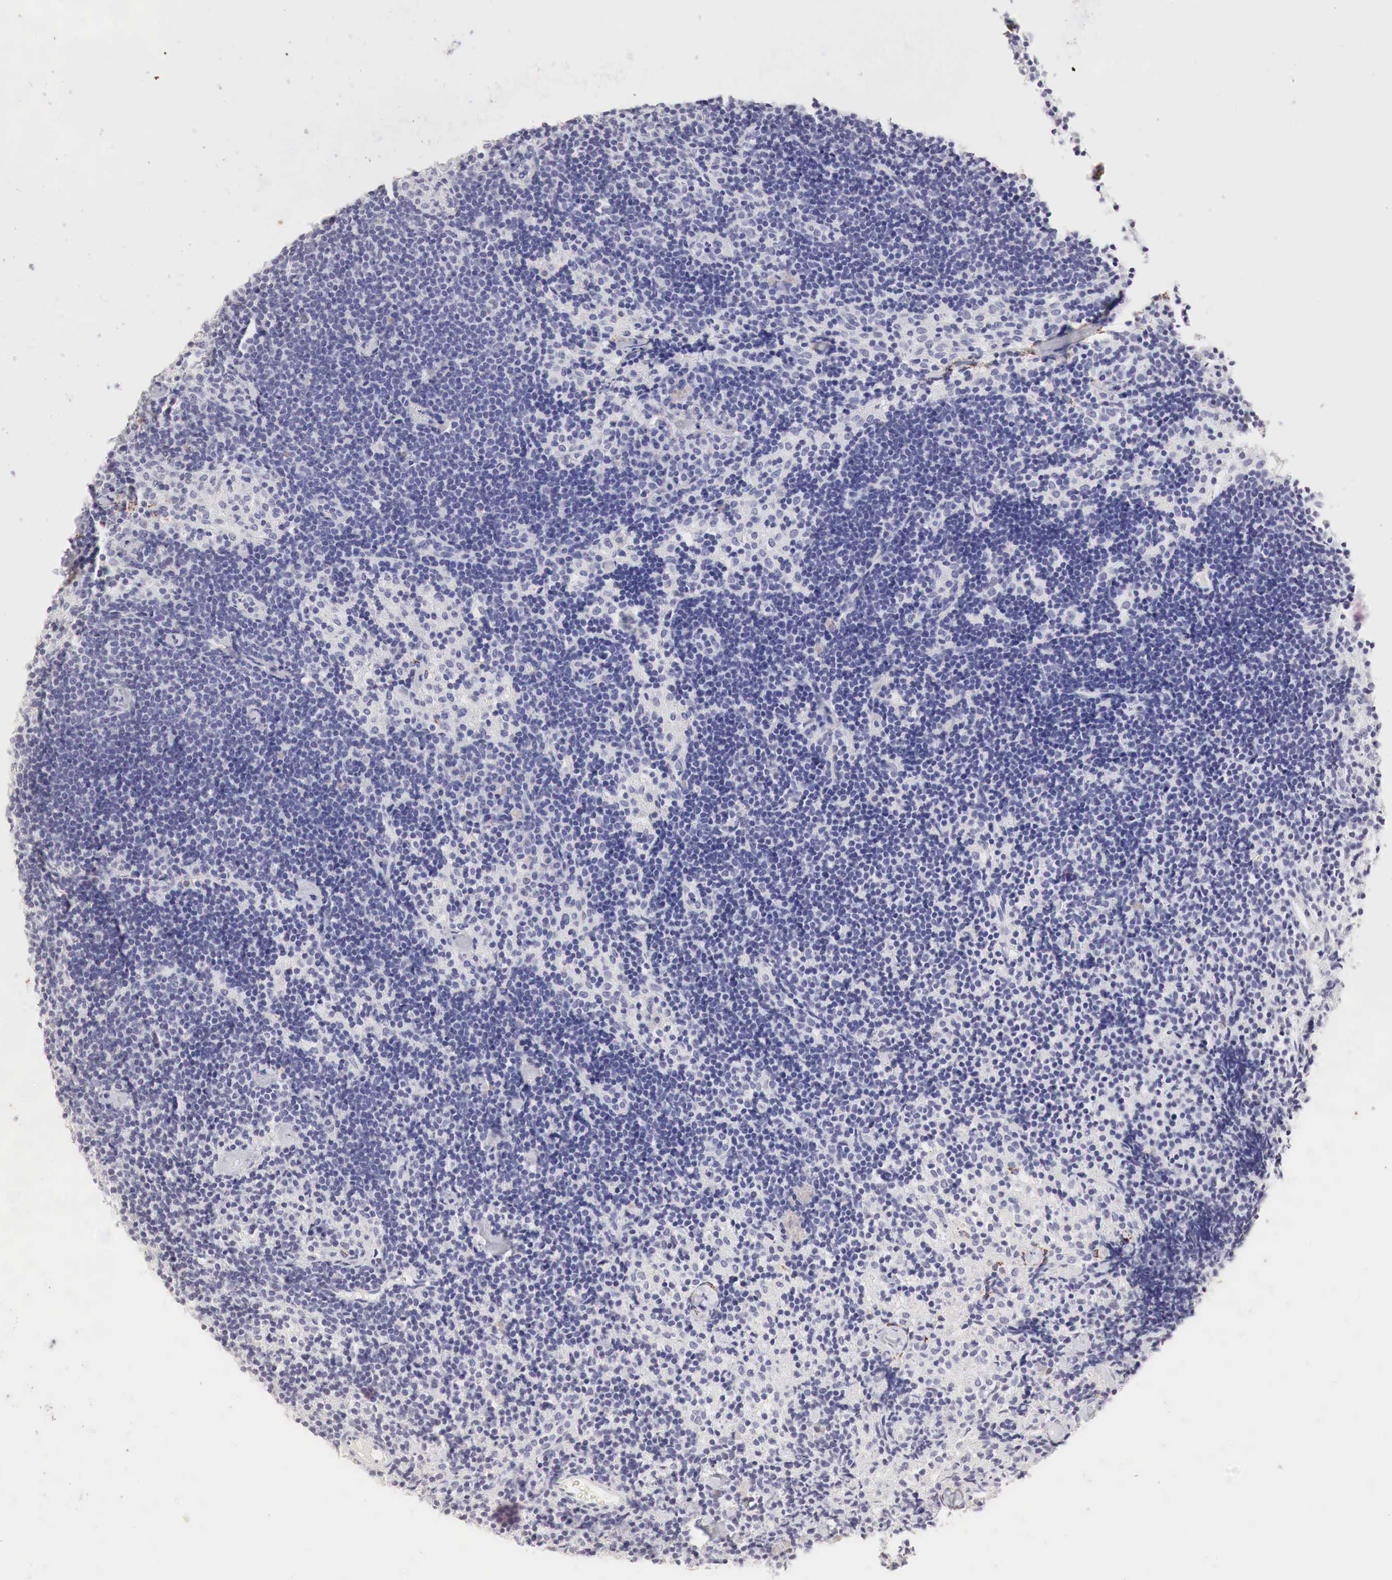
{"staining": {"intensity": "negative", "quantity": "none", "location": "none"}, "tissue": "lymph node", "cell_type": "Germinal center cells", "image_type": "normal", "snomed": [{"axis": "morphology", "description": "Normal tissue, NOS"}, {"axis": "topography", "description": "Lymph node"}], "caption": "IHC photomicrograph of normal lymph node: lymph node stained with DAB demonstrates no significant protein expression in germinal center cells.", "gene": "OTC", "patient": {"sex": "female", "age": 35}}